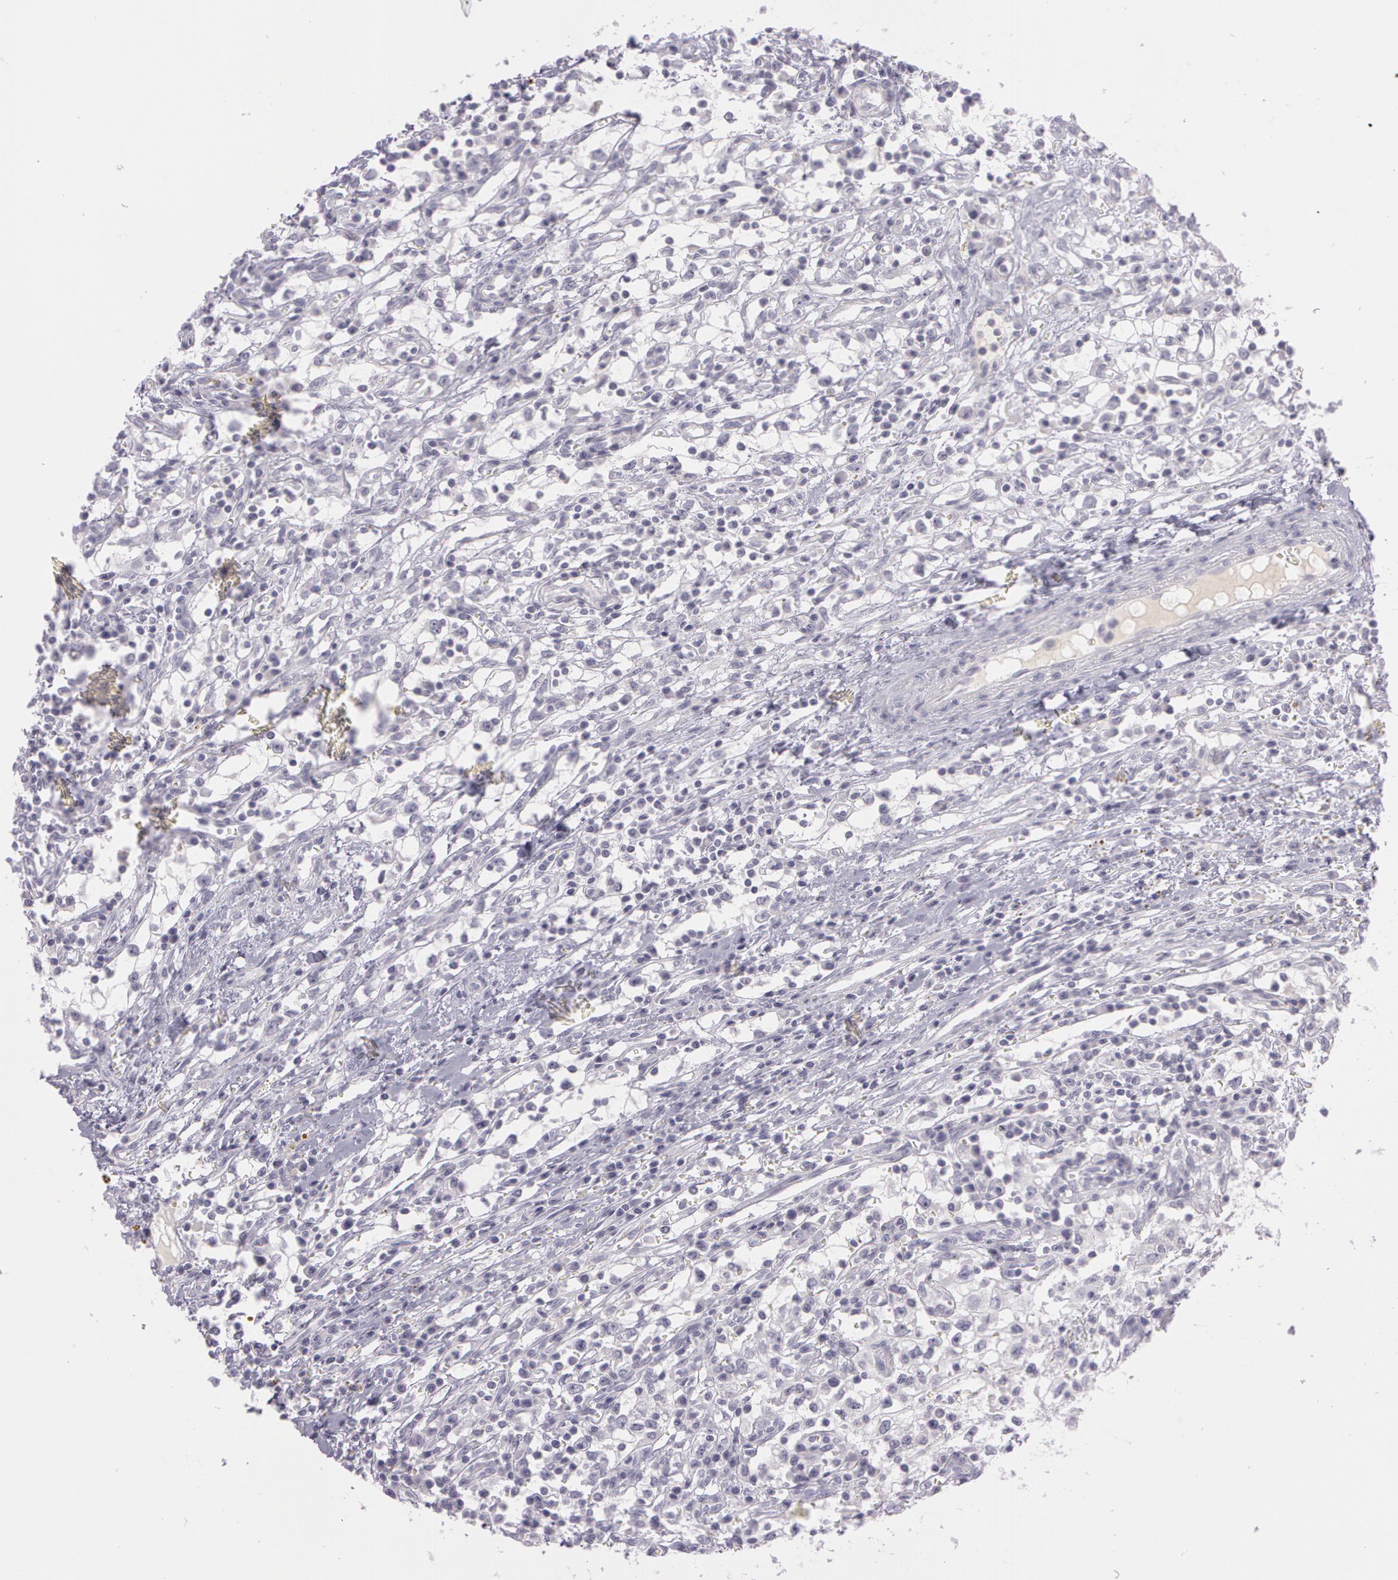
{"staining": {"intensity": "negative", "quantity": "none", "location": "none"}, "tissue": "renal cancer", "cell_type": "Tumor cells", "image_type": "cancer", "snomed": [{"axis": "morphology", "description": "Adenocarcinoma, NOS"}, {"axis": "topography", "description": "Kidney"}], "caption": "This is a histopathology image of IHC staining of renal cancer, which shows no expression in tumor cells.", "gene": "OTC", "patient": {"sex": "male", "age": 82}}